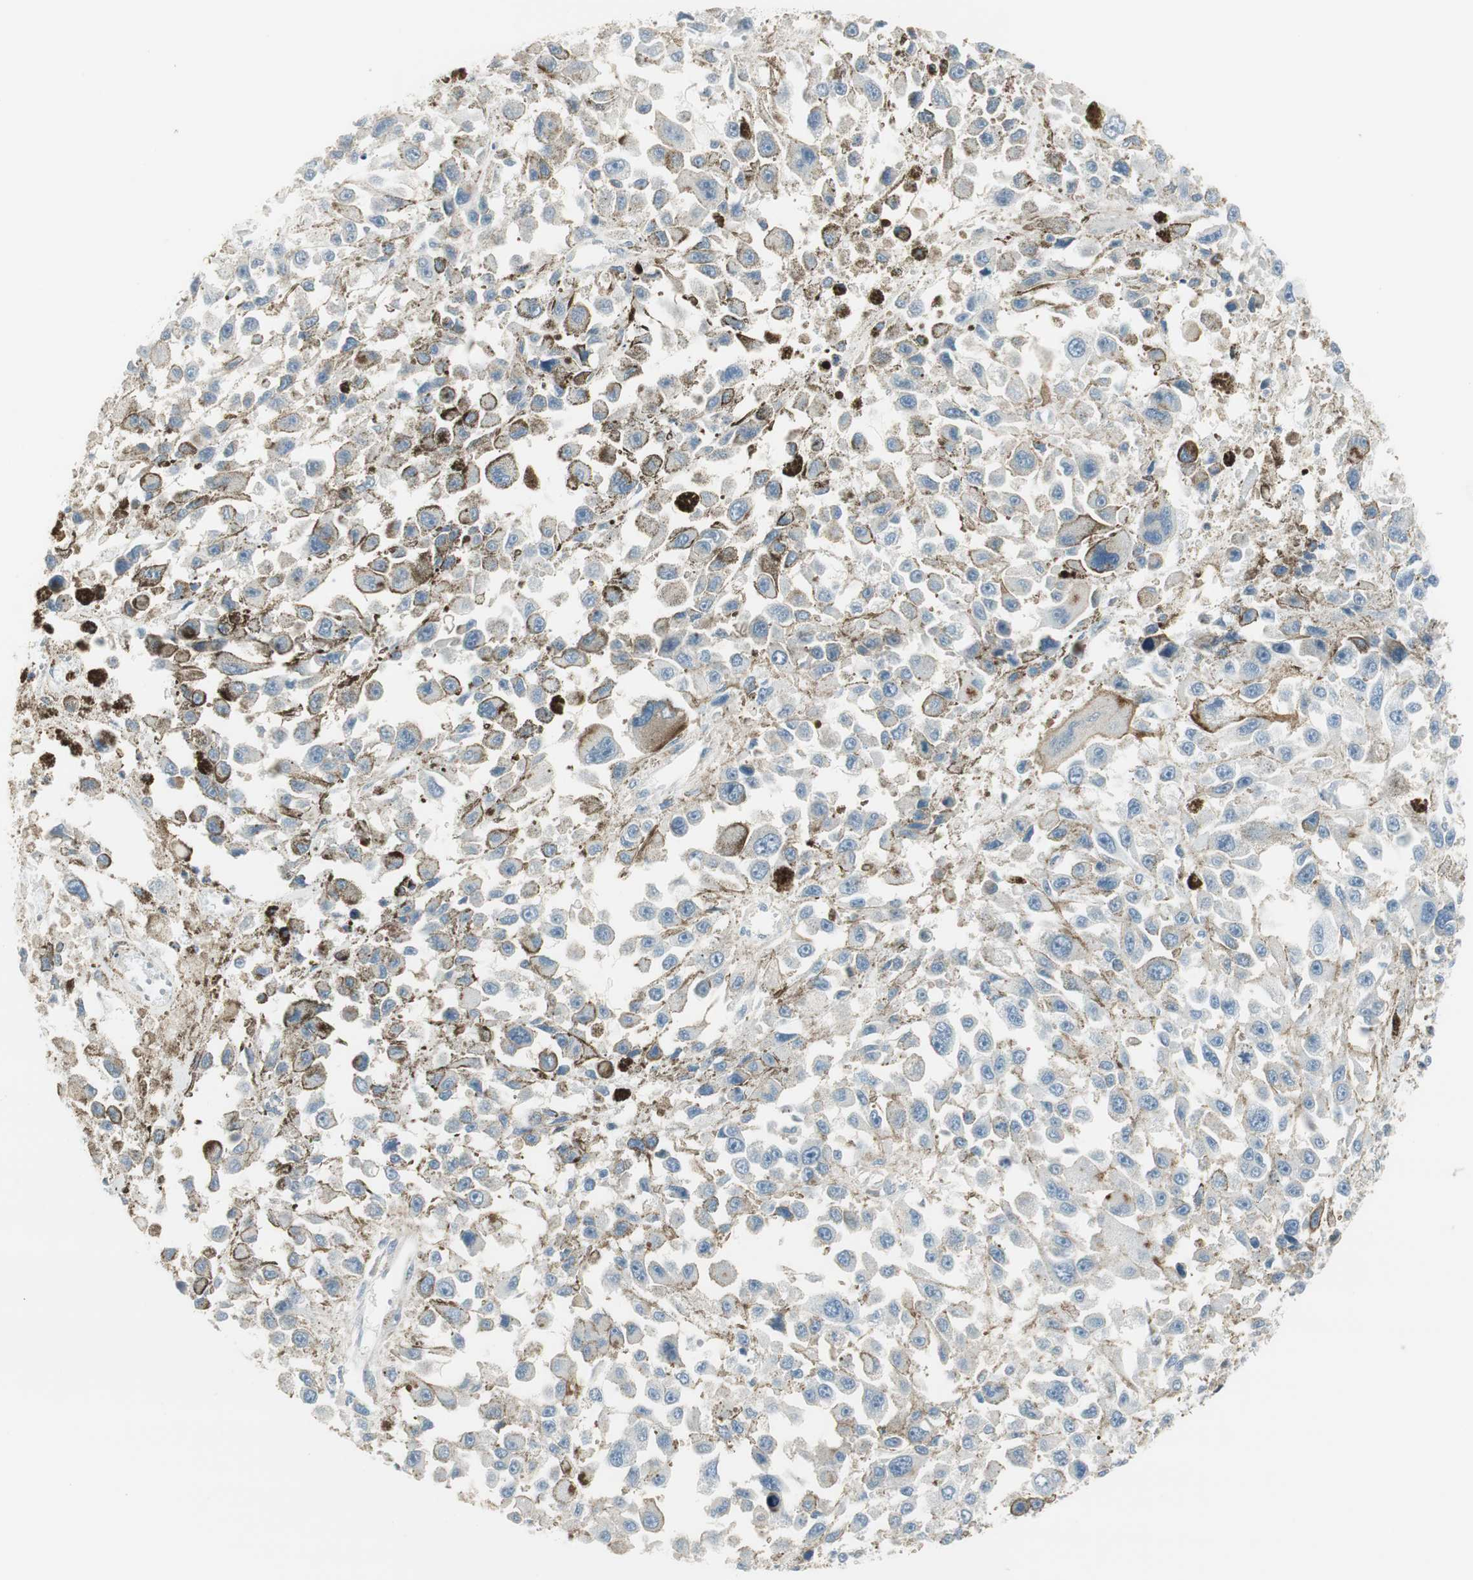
{"staining": {"intensity": "negative", "quantity": "none", "location": "none"}, "tissue": "melanoma", "cell_type": "Tumor cells", "image_type": "cancer", "snomed": [{"axis": "morphology", "description": "Malignant melanoma, Metastatic site"}, {"axis": "topography", "description": "Lymph node"}], "caption": "Malignant melanoma (metastatic site) was stained to show a protein in brown. There is no significant expression in tumor cells.", "gene": "EVA1A", "patient": {"sex": "male", "age": 59}}